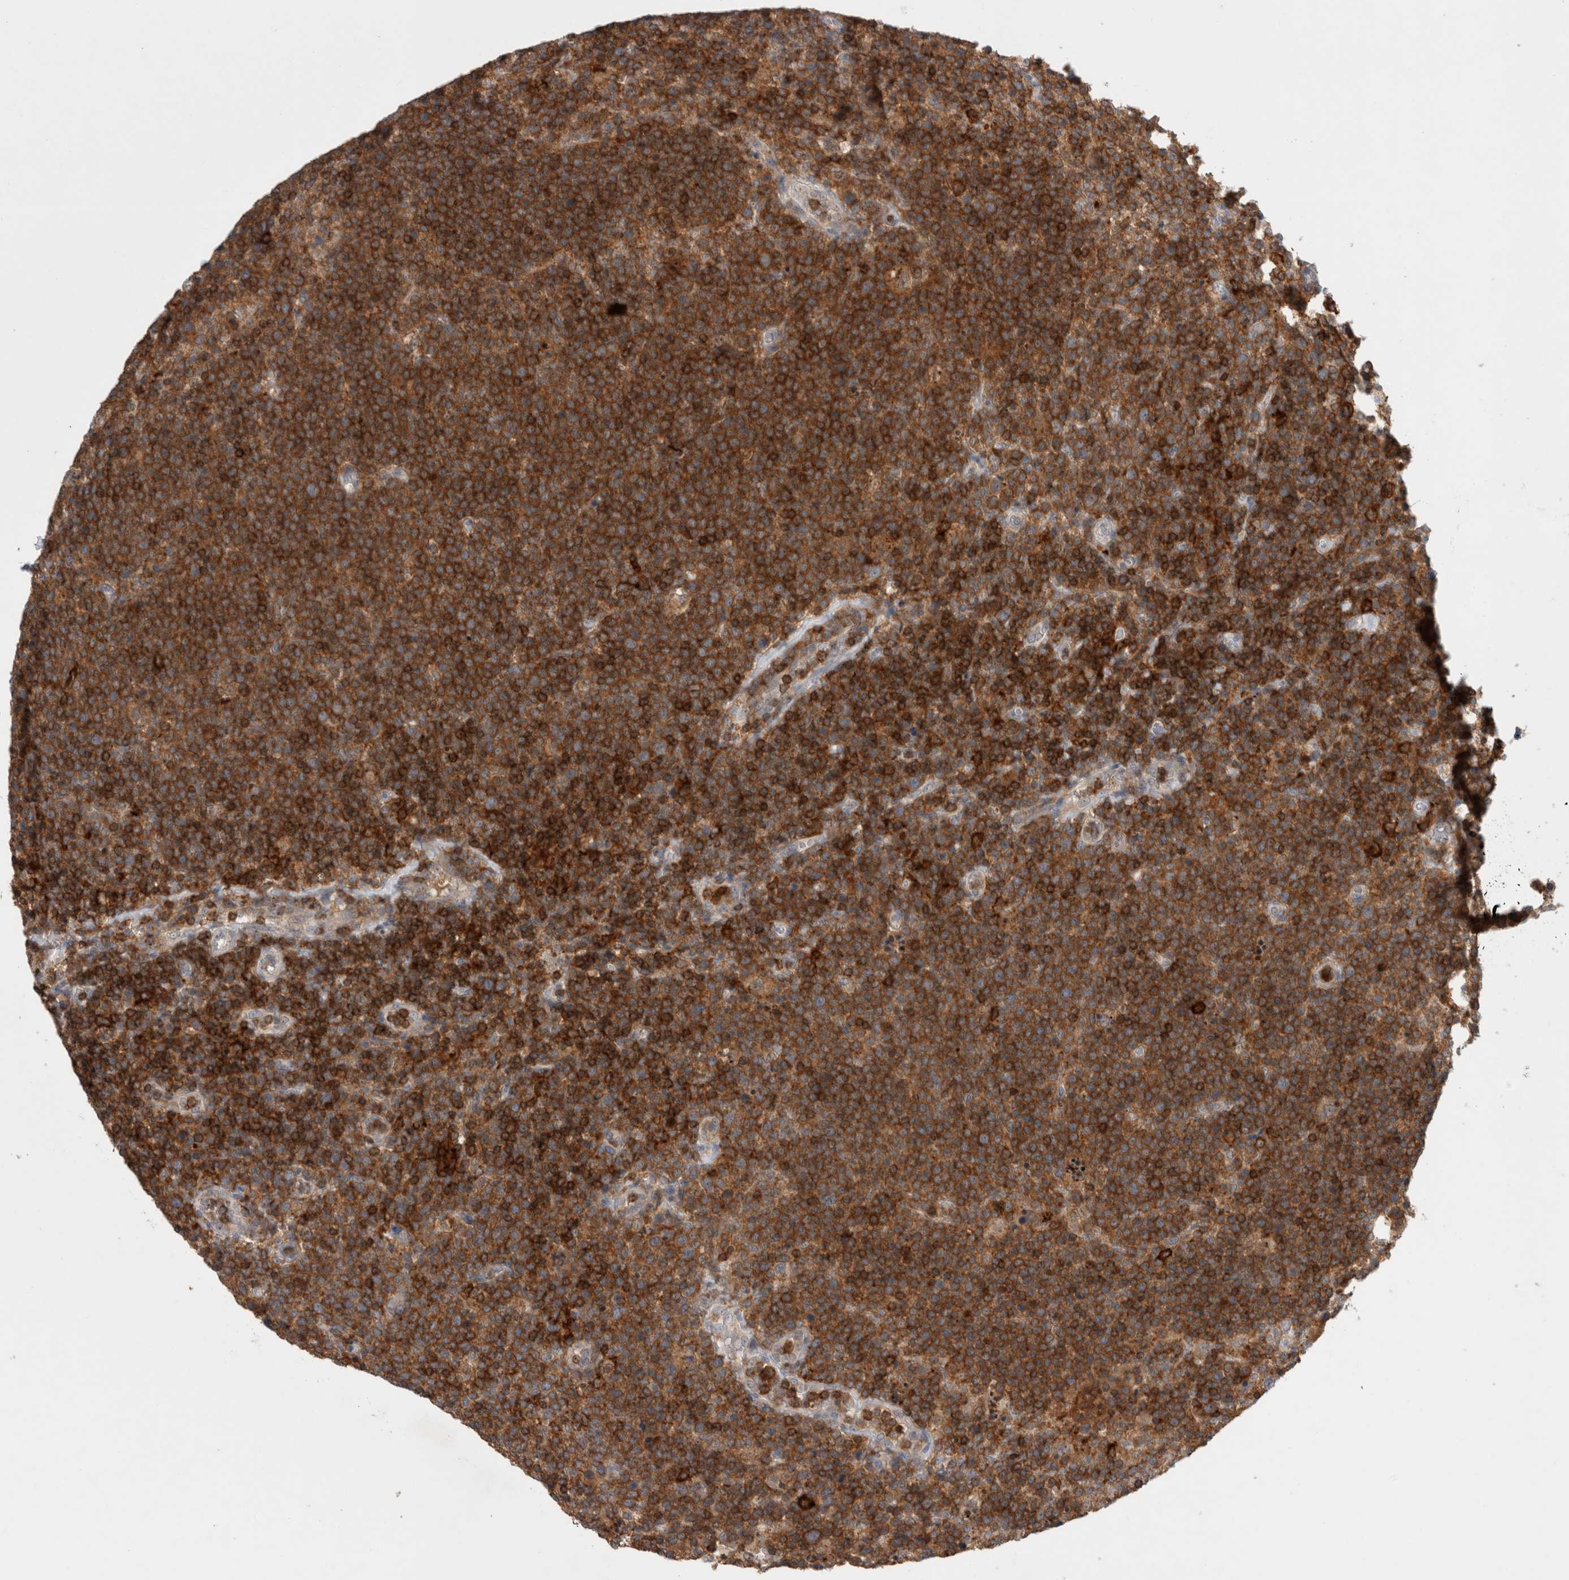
{"staining": {"intensity": "strong", "quantity": ">75%", "location": "cytoplasmic/membranous"}, "tissue": "lymphoma", "cell_type": "Tumor cells", "image_type": "cancer", "snomed": [{"axis": "morphology", "description": "Malignant lymphoma, non-Hodgkin's type, High grade"}, {"axis": "topography", "description": "Lymph node"}], "caption": "A histopathology image showing strong cytoplasmic/membranous positivity in approximately >75% of tumor cells in high-grade malignant lymphoma, non-Hodgkin's type, as visualized by brown immunohistochemical staining.", "gene": "GFRA2", "patient": {"sex": "male", "age": 61}}